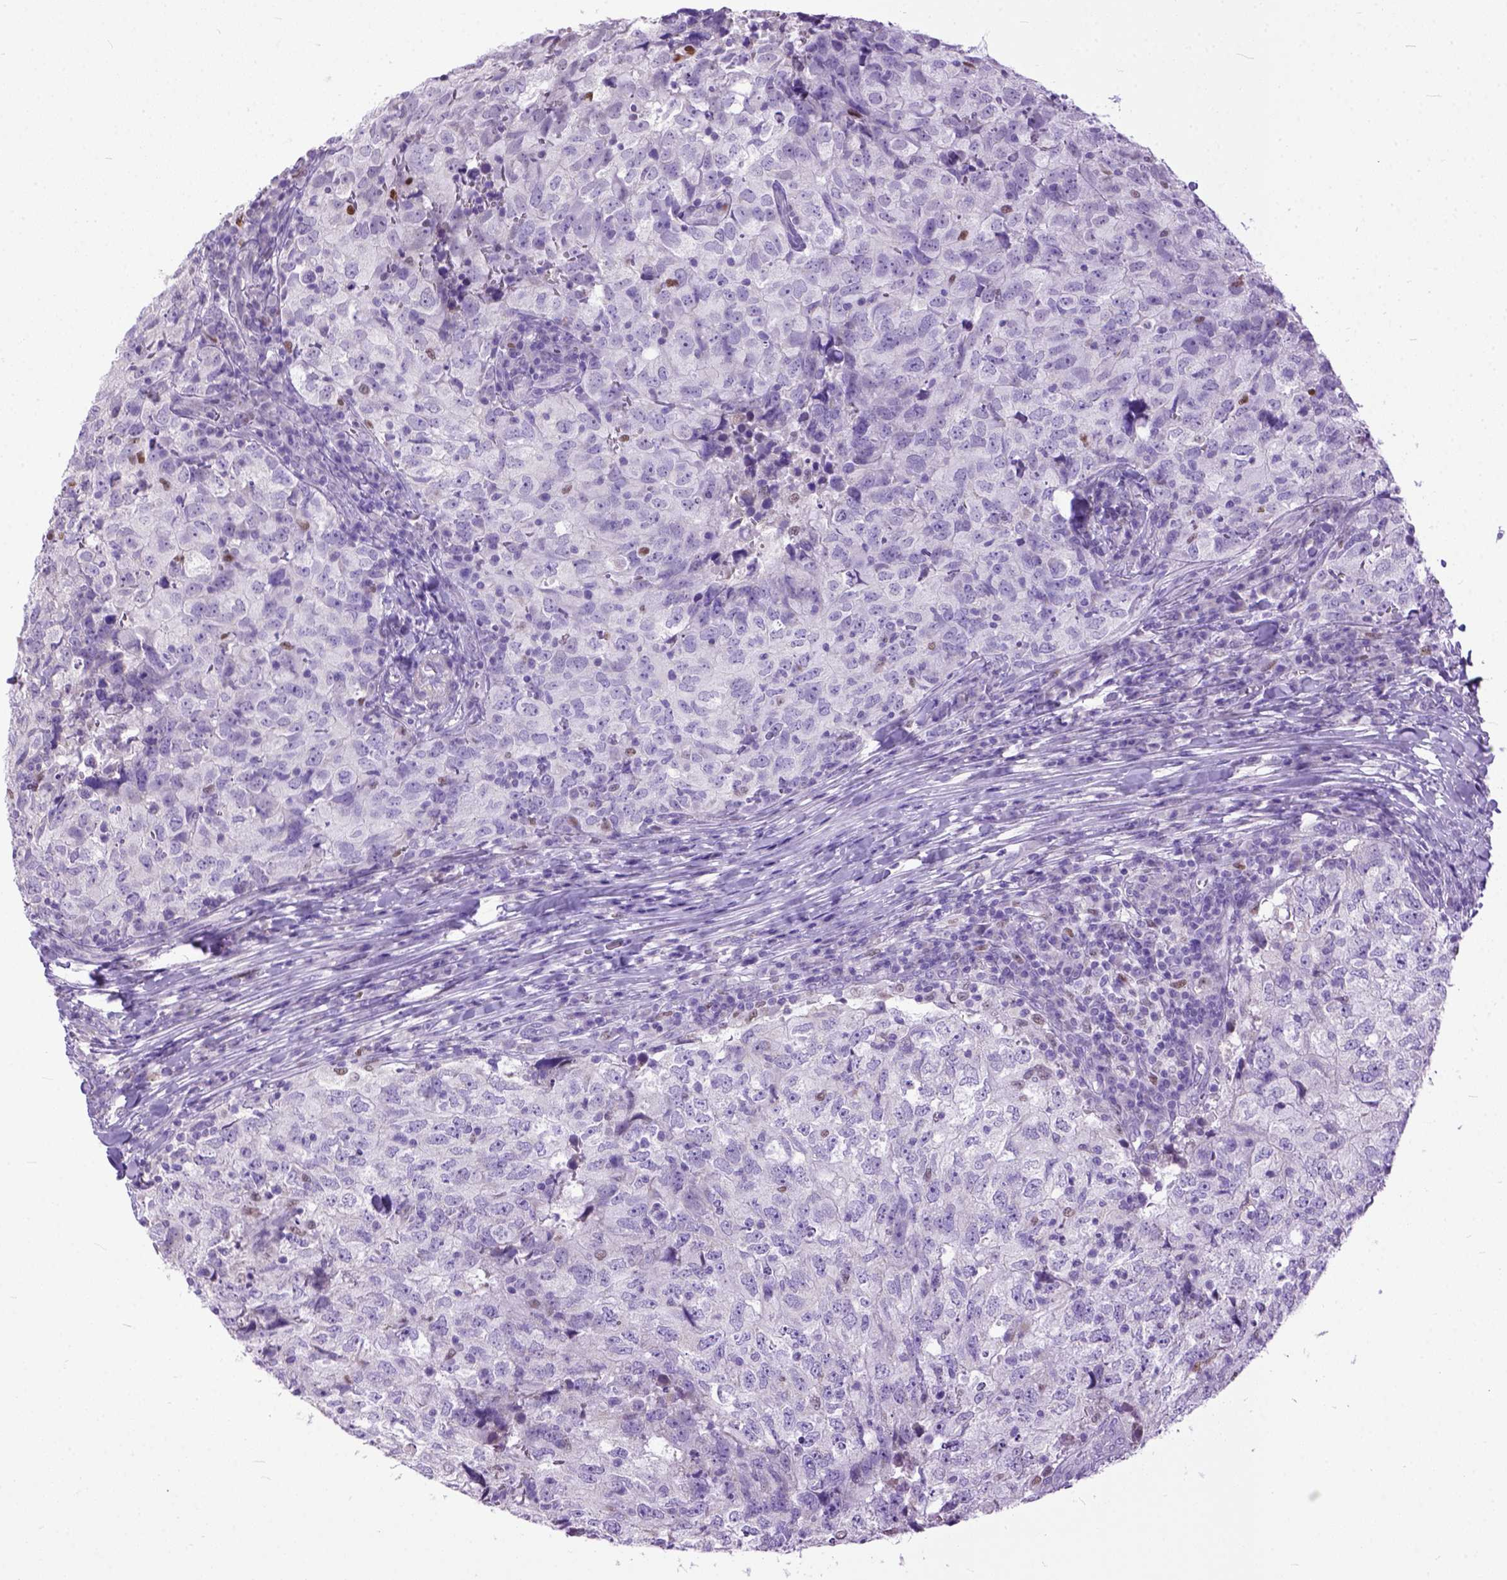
{"staining": {"intensity": "negative", "quantity": "none", "location": "none"}, "tissue": "breast cancer", "cell_type": "Tumor cells", "image_type": "cancer", "snomed": [{"axis": "morphology", "description": "Duct carcinoma"}, {"axis": "topography", "description": "Breast"}], "caption": "Tumor cells show no significant protein expression in breast cancer. The staining was performed using DAB to visualize the protein expression in brown, while the nuclei were stained in blue with hematoxylin (Magnification: 20x).", "gene": "CRB1", "patient": {"sex": "female", "age": 30}}